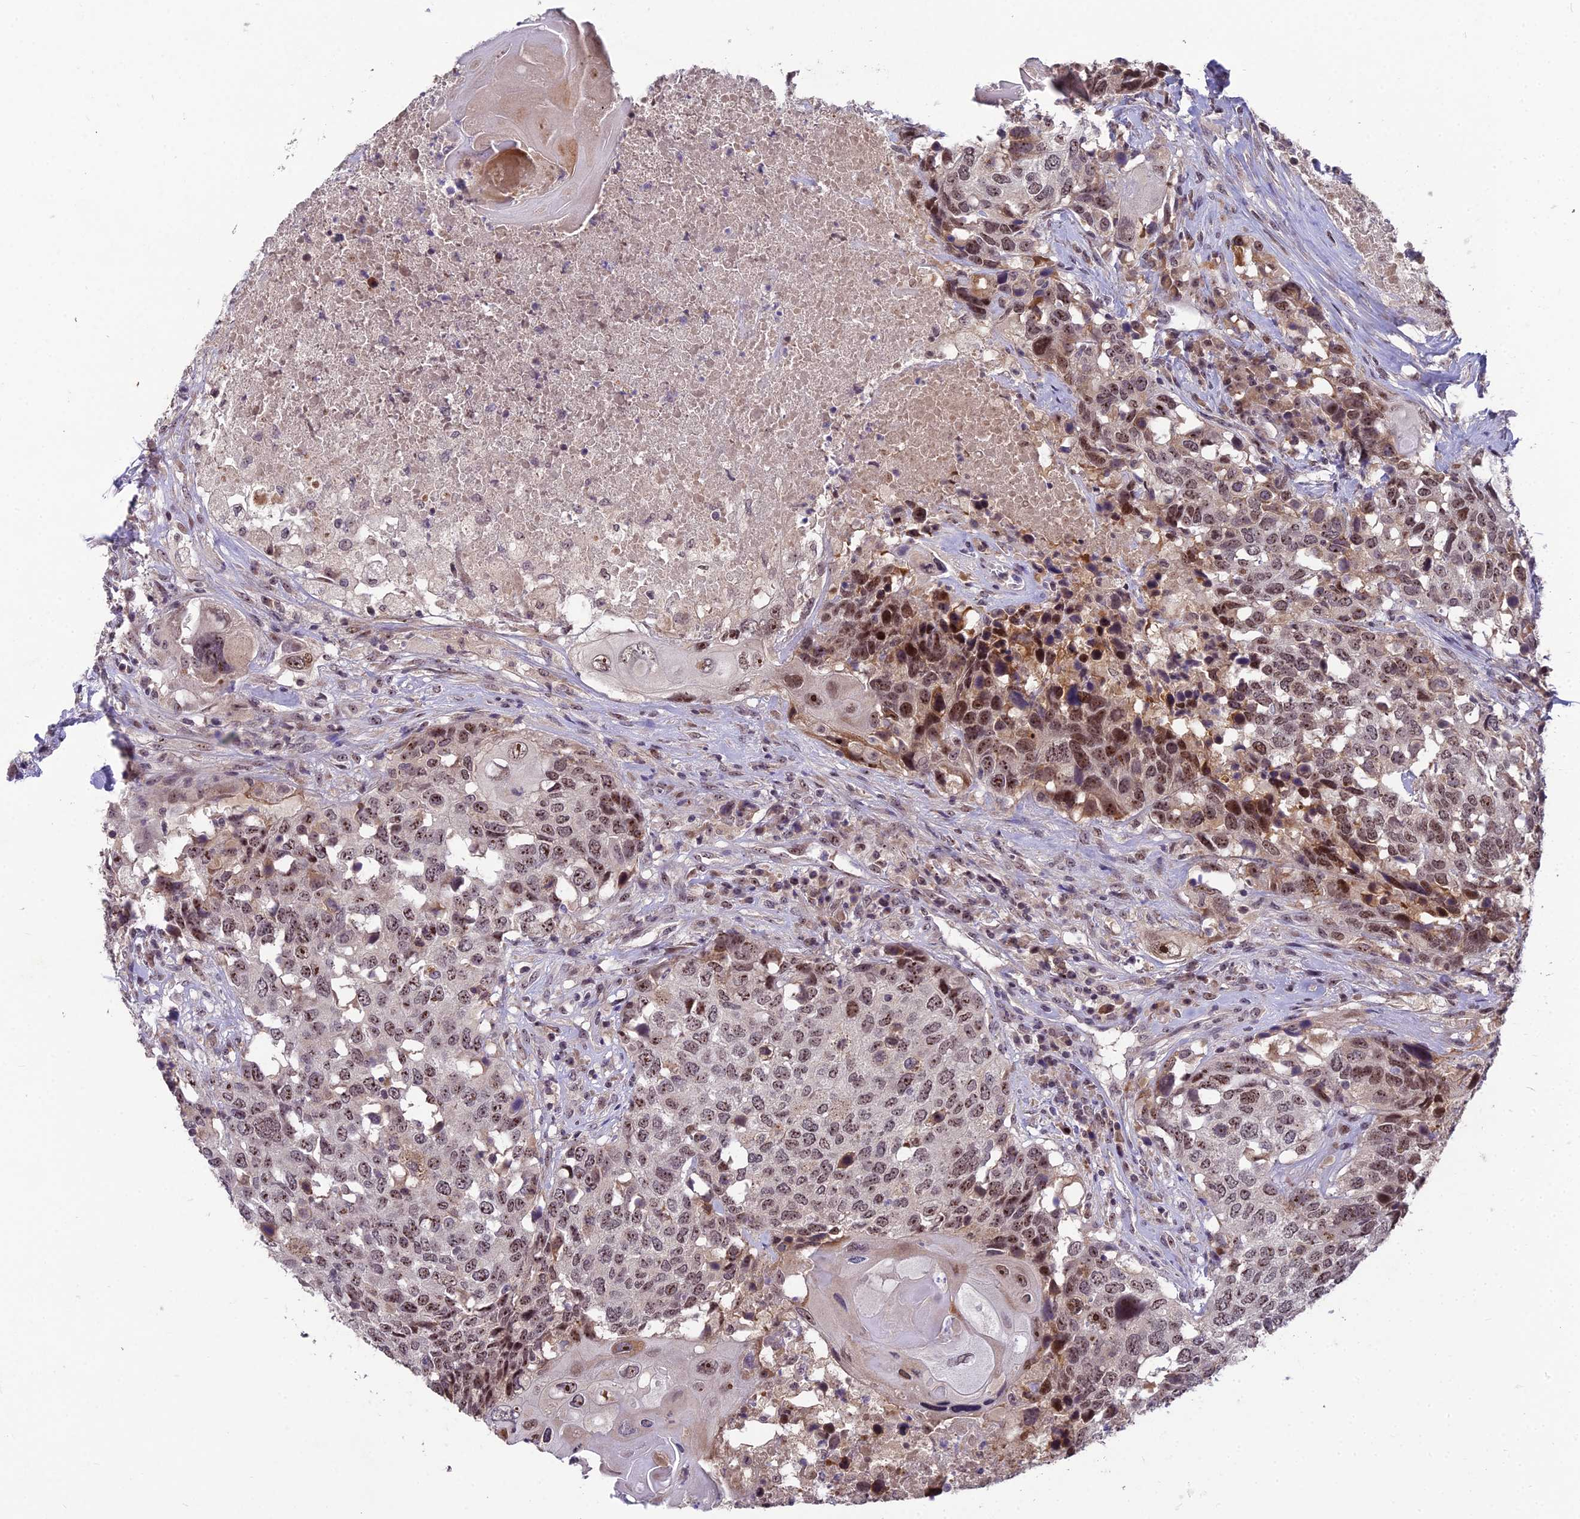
{"staining": {"intensity": "moderate", "quantity": ">75%", "location": "nuclear"}, "tissue": "head and neck cancer", "cell_type": "Tumor cells", "image_type": "cancer", "snomed": [{"axis": "morphology", "description": "Squamous cell carcinoma, NOS"}, {"axis": "topography", "description": "Head-Neck"}], "caption": "The micrograph demonstrates immunohistochemical staining of squamous cell carcinoma (head and neck). There is moderate nuclear staining is present in about >75% of tumor cells.", "gene": "ZNF333", "patient": {"sex": "male", "age": 66}}